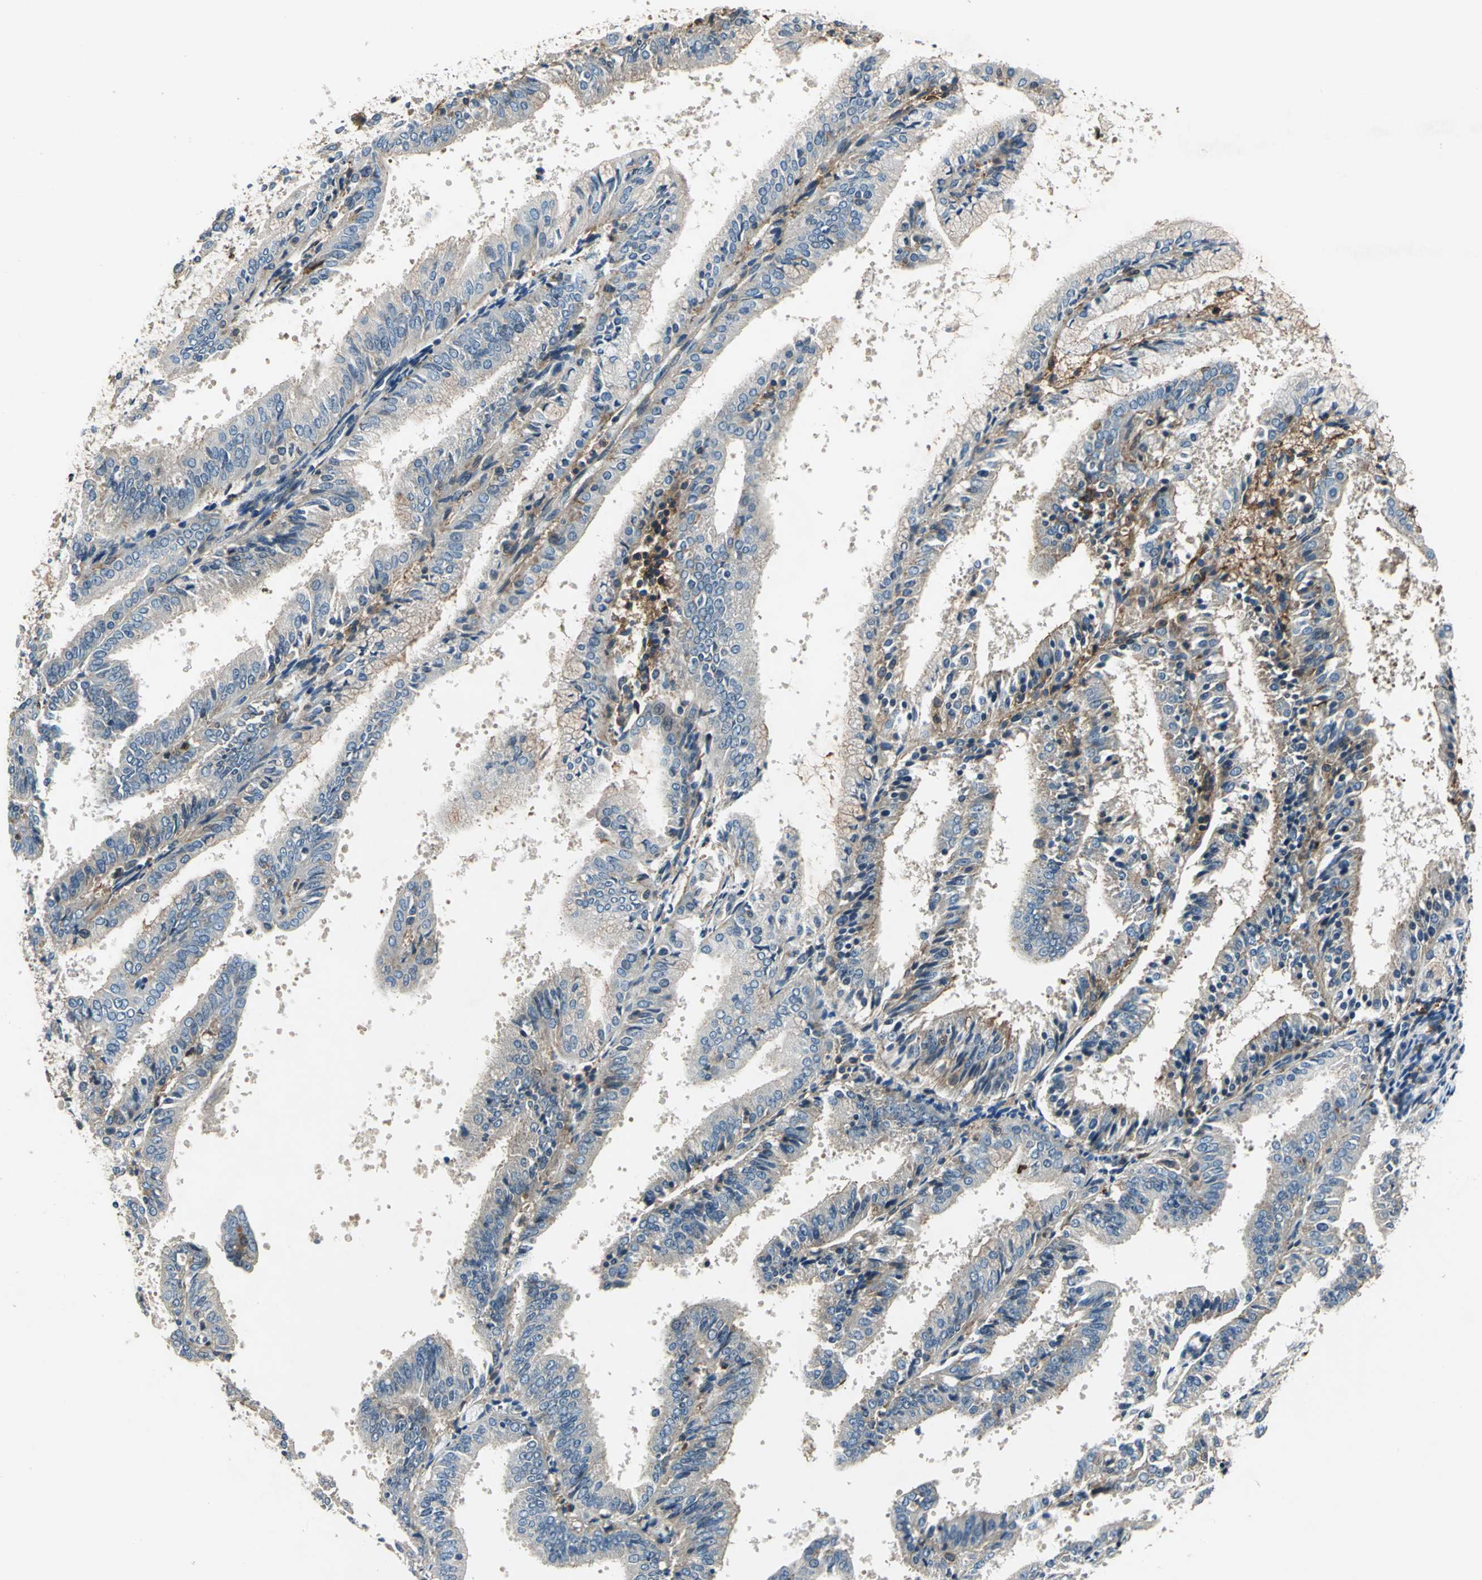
{"staining": {"intensity": "weak", "quantity": "25%-75%", "location": "cytoplasmic/membranous"}, "tissue": "endometrial cancer", "cell_type": "Tumor cells", "image_type": "cancer", "snomed": [{"axis": "morphology", "description": "Adenocarcinoma, NOS"}, {"axis": "topography", "description": "Endometrium"}], "caption": "A photomicrograph of human adenocarcinoma (endometrial) stained for a protein demonstrates weak cytoplasmic/membranous brown staining in tumor cells.", "gene": "DDX3Y", "patient": {"sex": "female", "age": 63}}